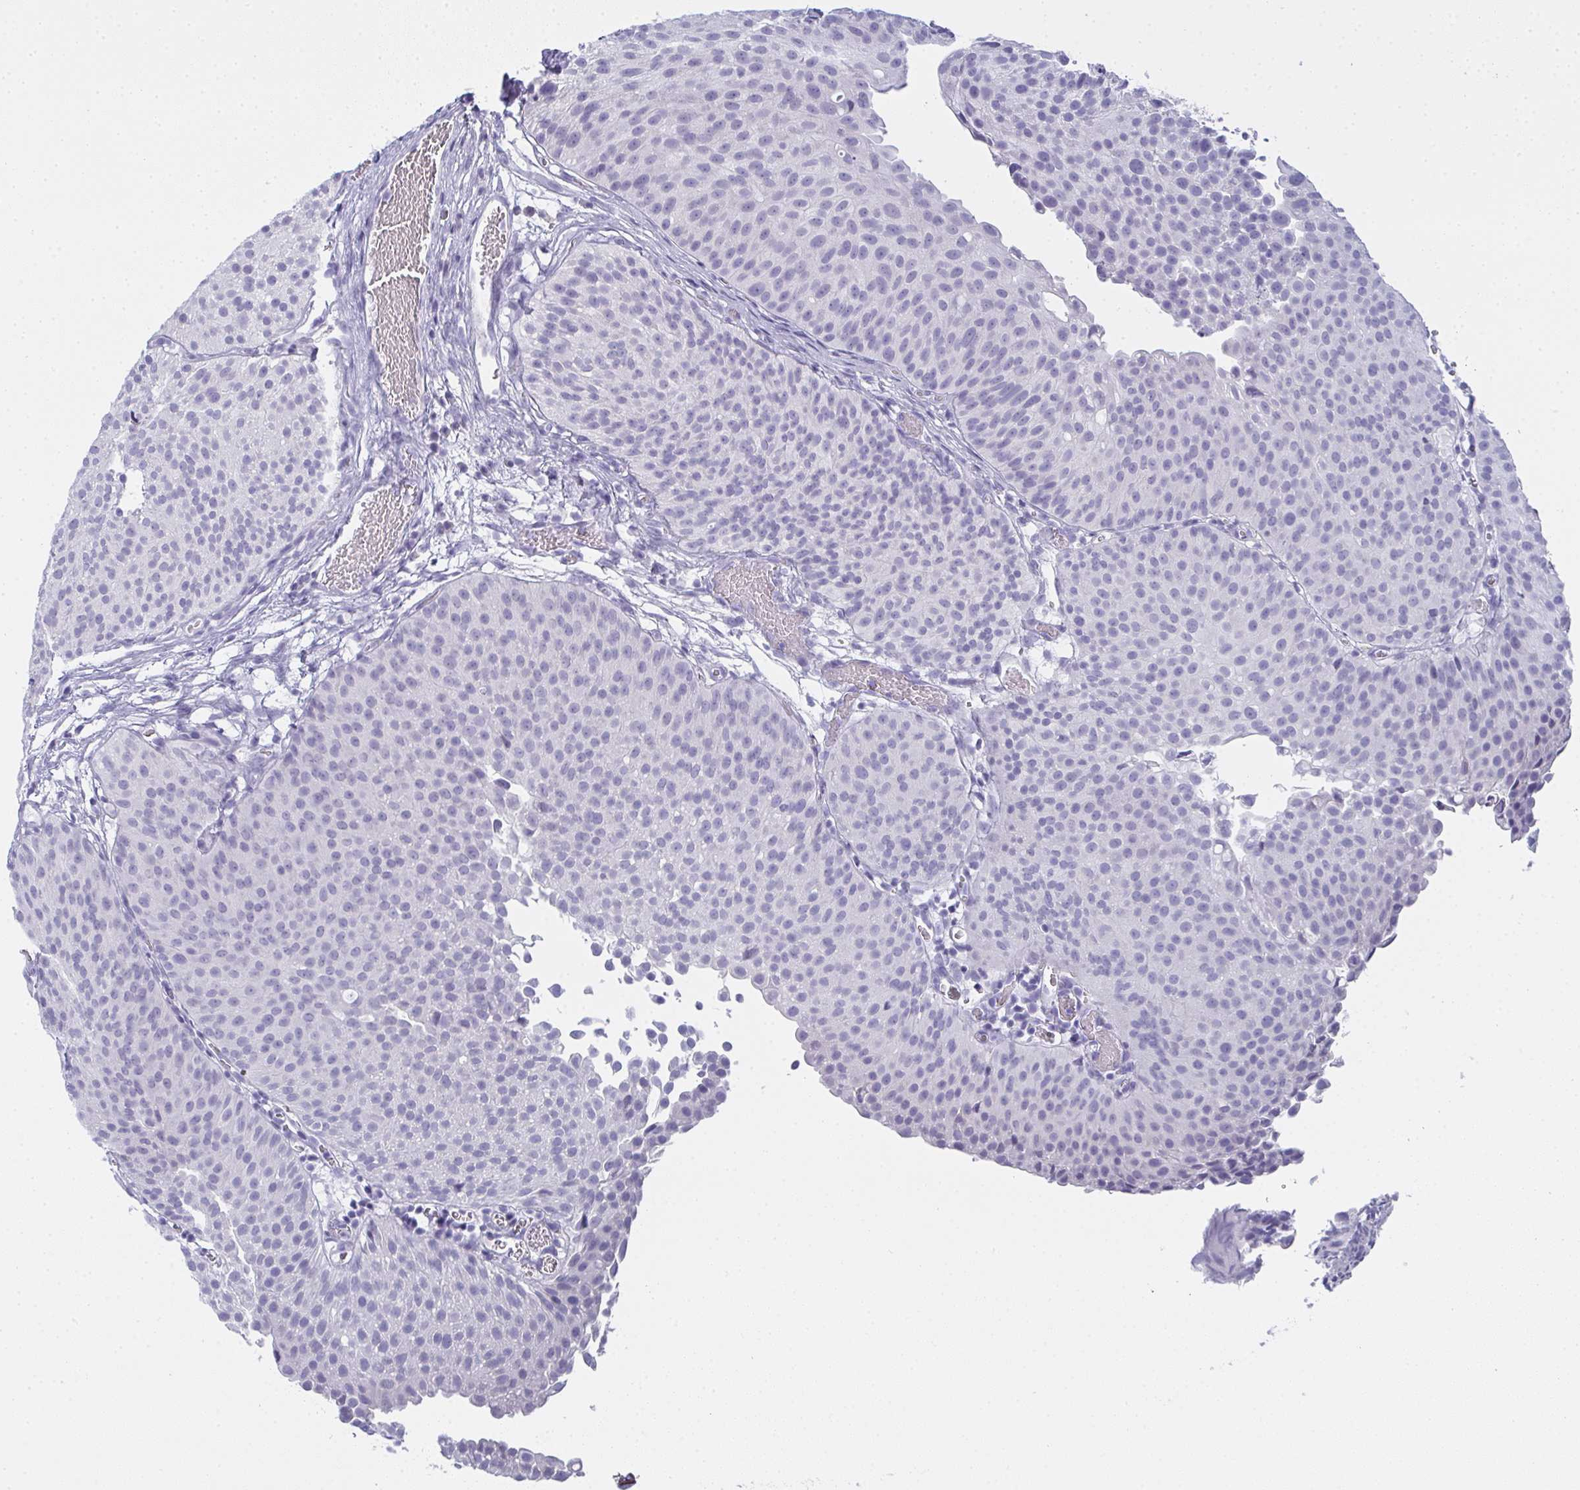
{"staining": {"intensity": "negative", "quantity": "none", "location": "none"}, "tissue": "urothelial cancer", "cell_type": "Tumor cells", "image_type": "cancer", "snomed": [{"axis": "morphology", "description": "Urothelial carcinoma, Low grade"}, {"axis": "topography", "description": "Urinary bladder"}], "caption": "Immunohistochemical staining of urothelial cancer exhibits no significant staining in tumor cells.", "gene": "SLC36A2", "patient": {"sex": "male", "age": 80}}